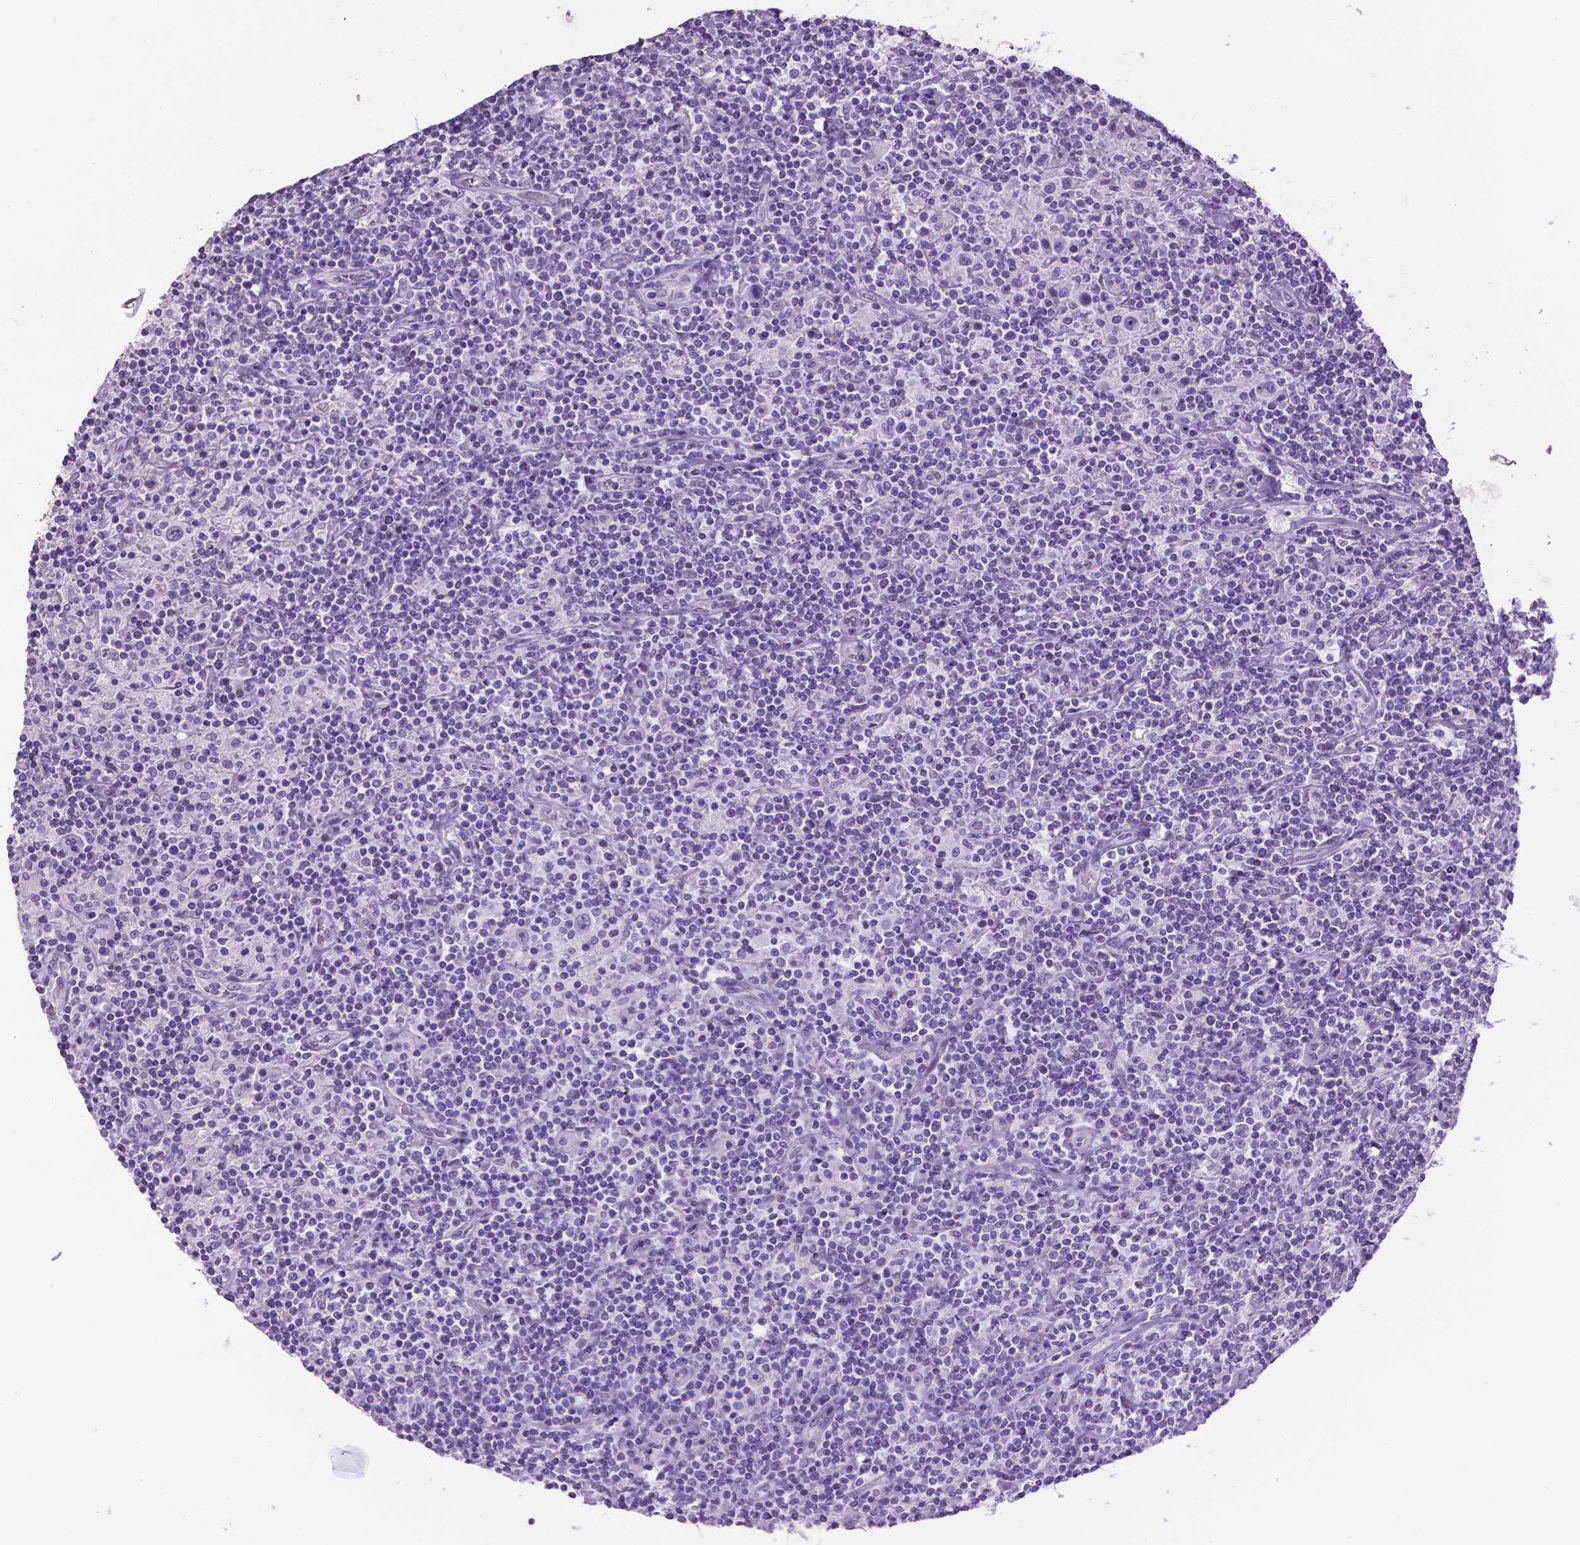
{"staining": {"intensity": "negative", "quantity": "none", "location": "none"}, "tissue": "lymphoma", "cell_type": "Tumor cells", "image_type": "cancer", "snomed": [{"axis": "morphology", "description": "Hodgkin's disease, NOS"}, {"axis": "topography", "description": "Lymph node"}], "caption": "Immunohistochemistry of human lymphoma reveals no expression in tumor cells.", "gene": "PNMA2", "patient": {"sex": "male", "age": 70}}